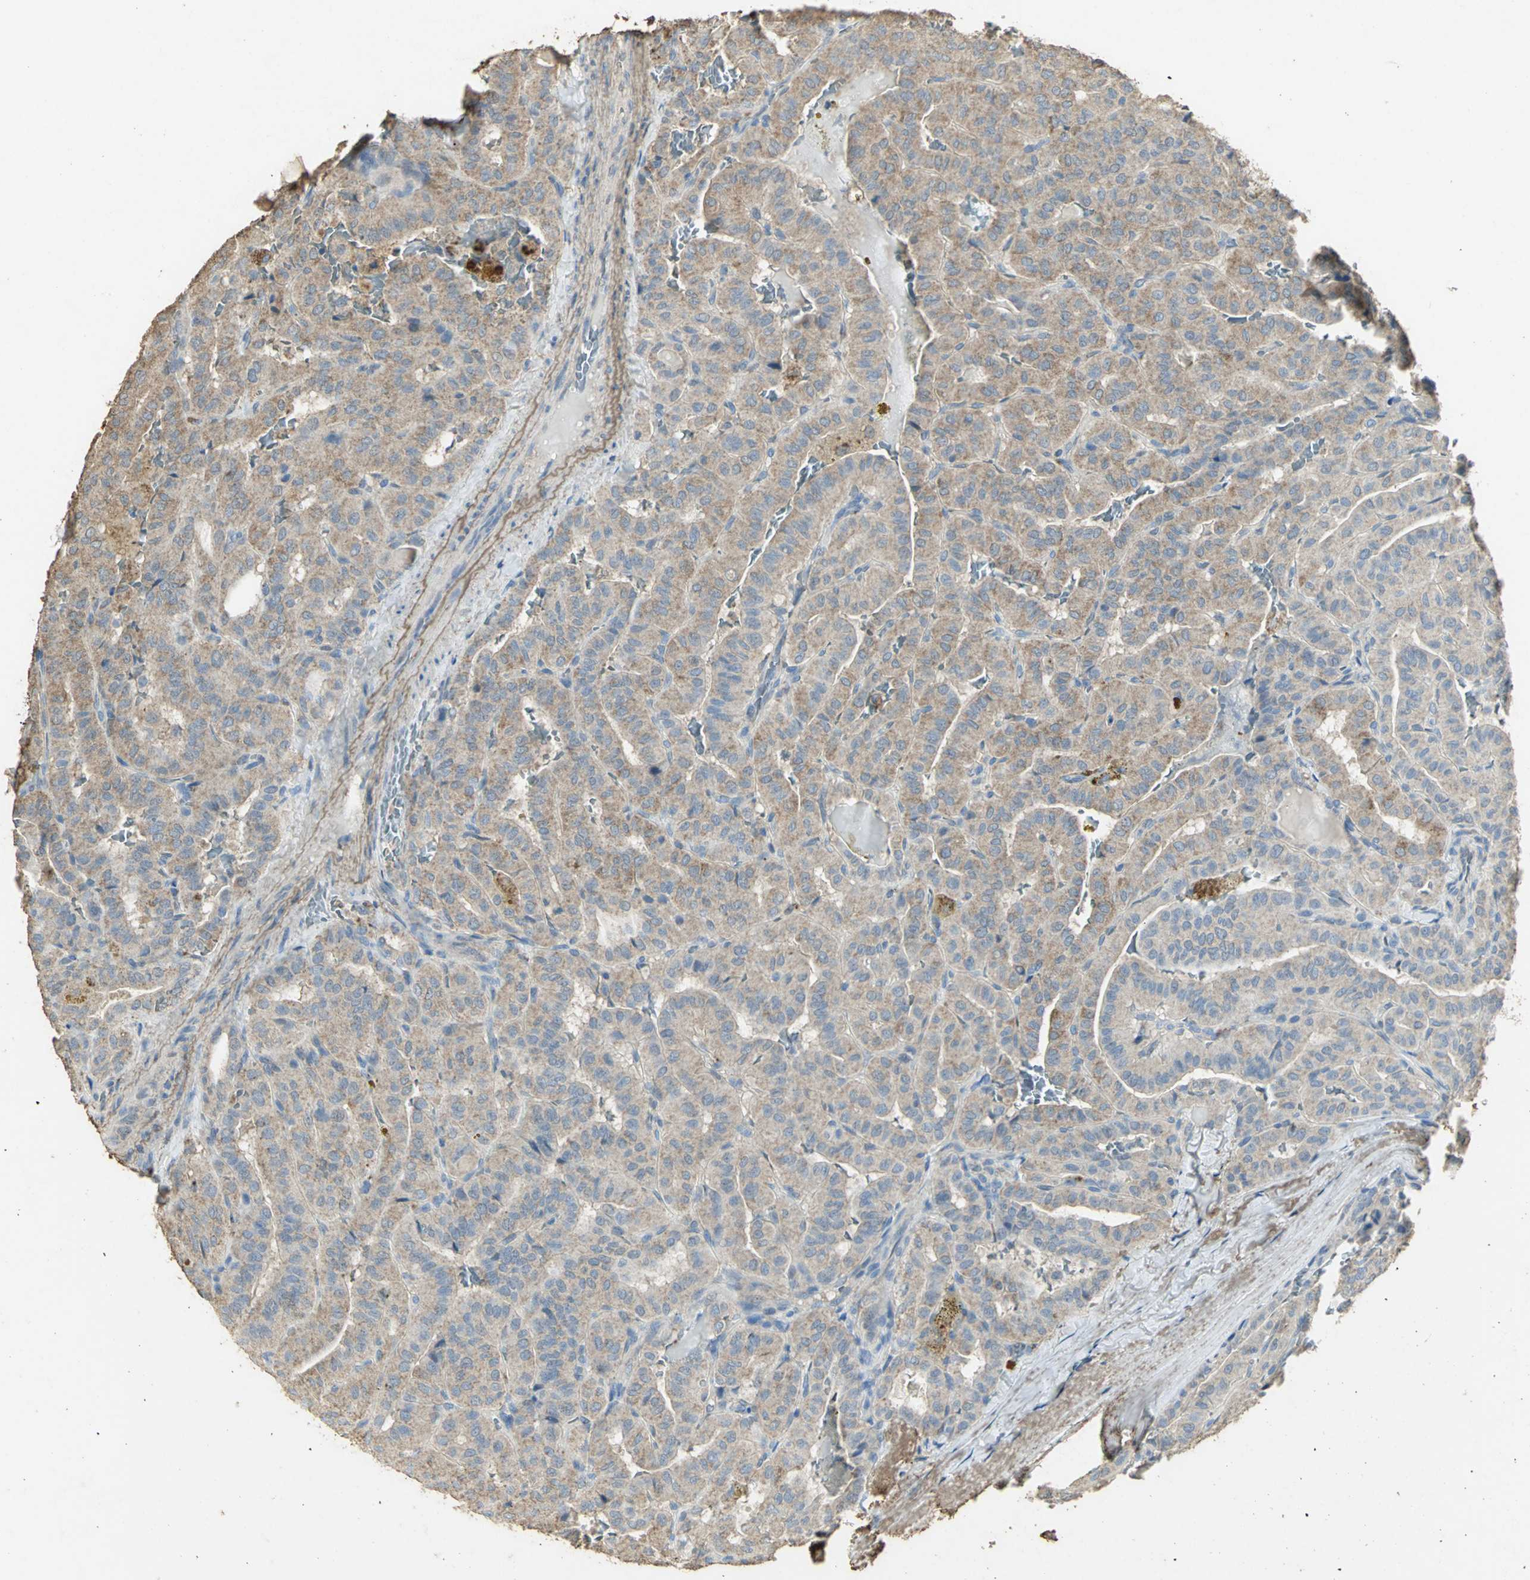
{"staining": {"intensity": "weak", "quantity": ">75%", "location": "cytoplasmic/membranous"}, "tissue": "thyroid cancer", "cell_type": "Tumor cells", "image_type": "cancer", "snomed": [{"axis": "morphology", "description": "Papillary adenocarcinoma, NOS"}, {"axis": "topography", "description": "Thyroid gland"}], "caption": "Immunohistochemical staining of papillary adenocarcinoma (thyroid) exhibits low levels of weak cytoplasmic/membranous protein expression in approximately >75% of tumor cells. (Brightfield microscopy of DAB IHC at high magnification).", "gene": "ASB9", "patient": {"sex": "male", "age": 77}}